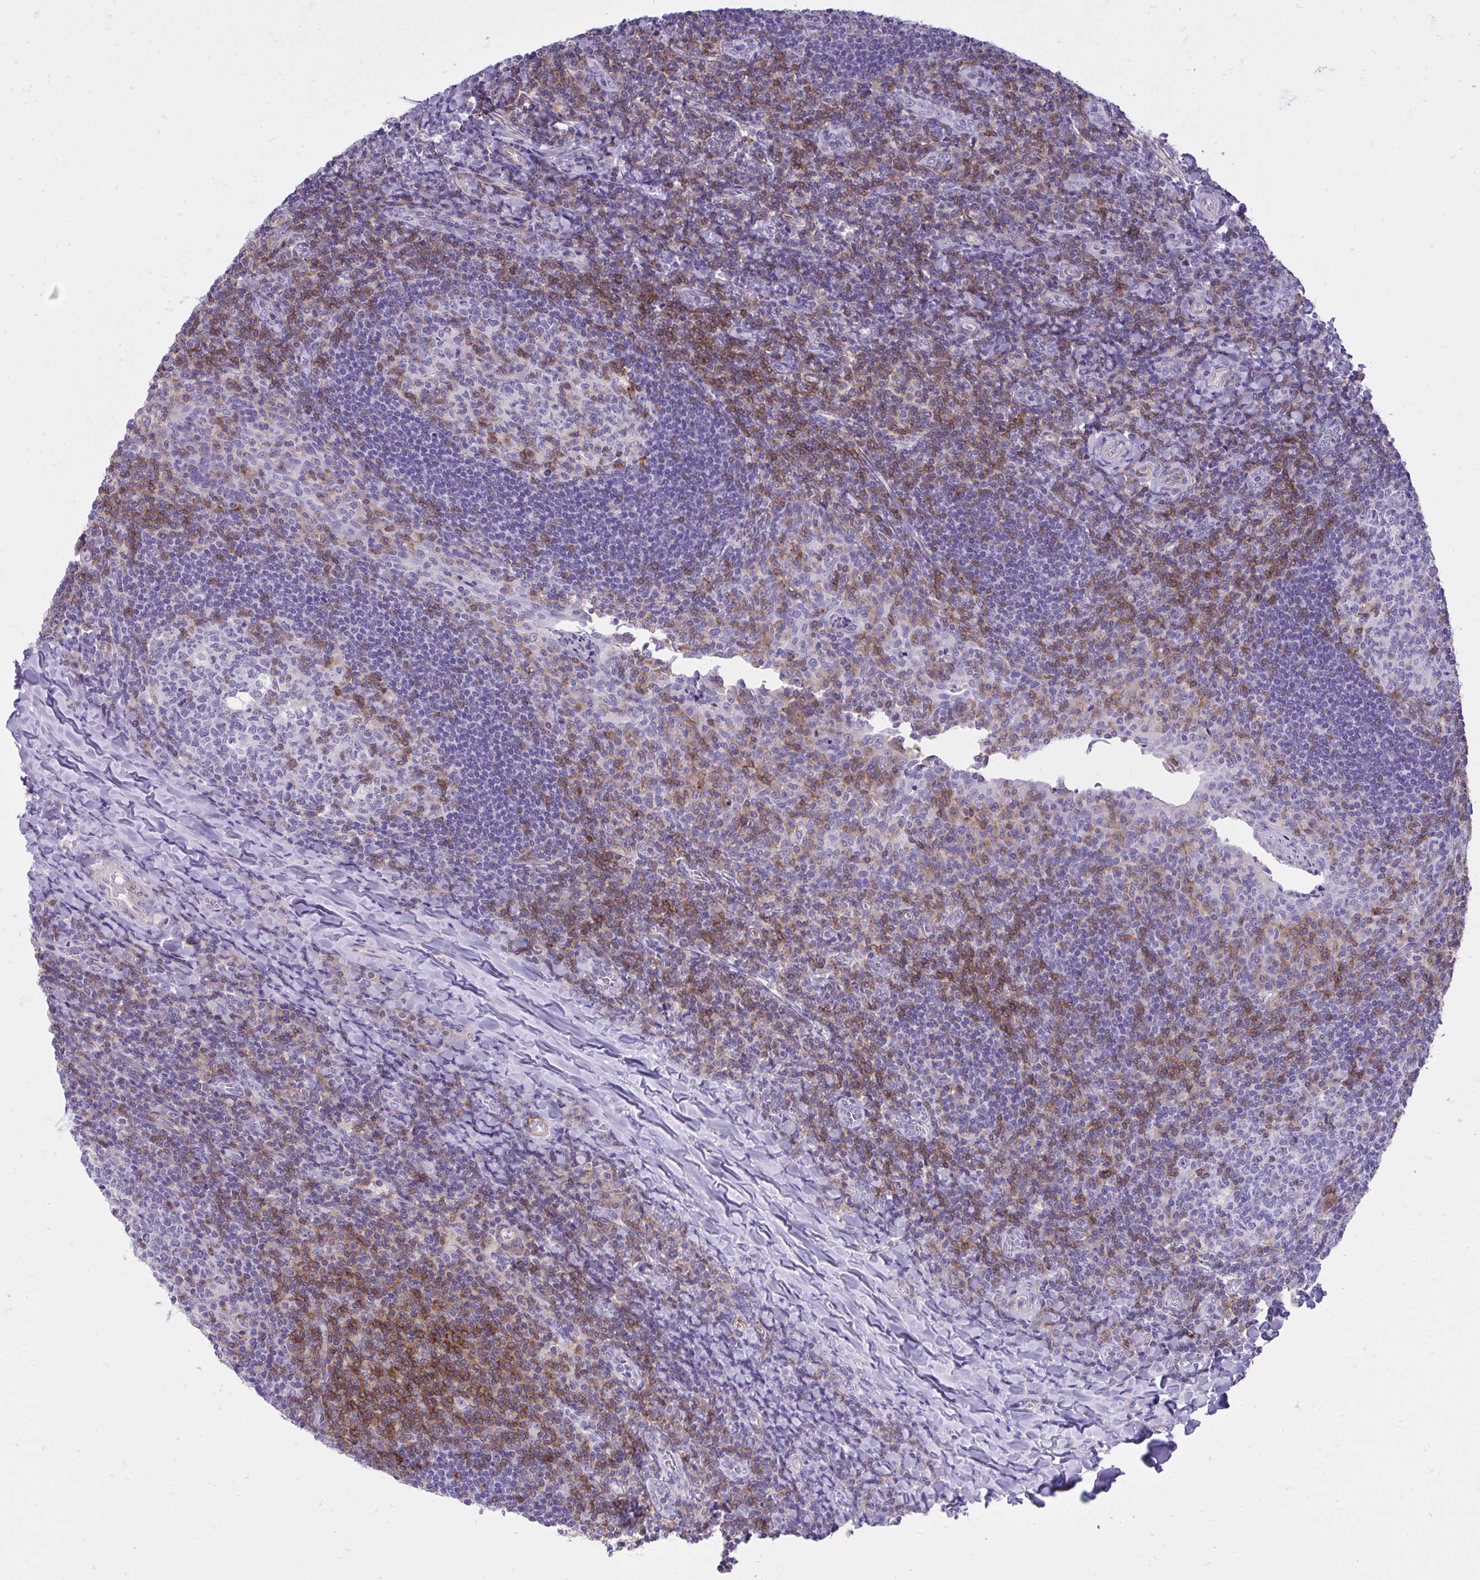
{"staining": {"intensity": "moderate", "quantity": "25%-75%", "location": "cytoplasmic/membranous"}, "tissue": "tonsil", "cell_type": "Germinal center cells", "image_type": "normal", "snomed": [{"axis": "morphology", "description": "Normal tissue, NOS"}, {"axis": "topography", "description": "Tonsil"}], "caption": "Immunohistochemical staining of normal tonsil displays moderate cytoplasmic/membranous protein staining in about 25%-75% of germinal center cells. (brown staining indicates protein expression, while blue staining denotes nuclei).", "gene": "GPRIN3", "patient": {"sex": "male", "age": 17}}